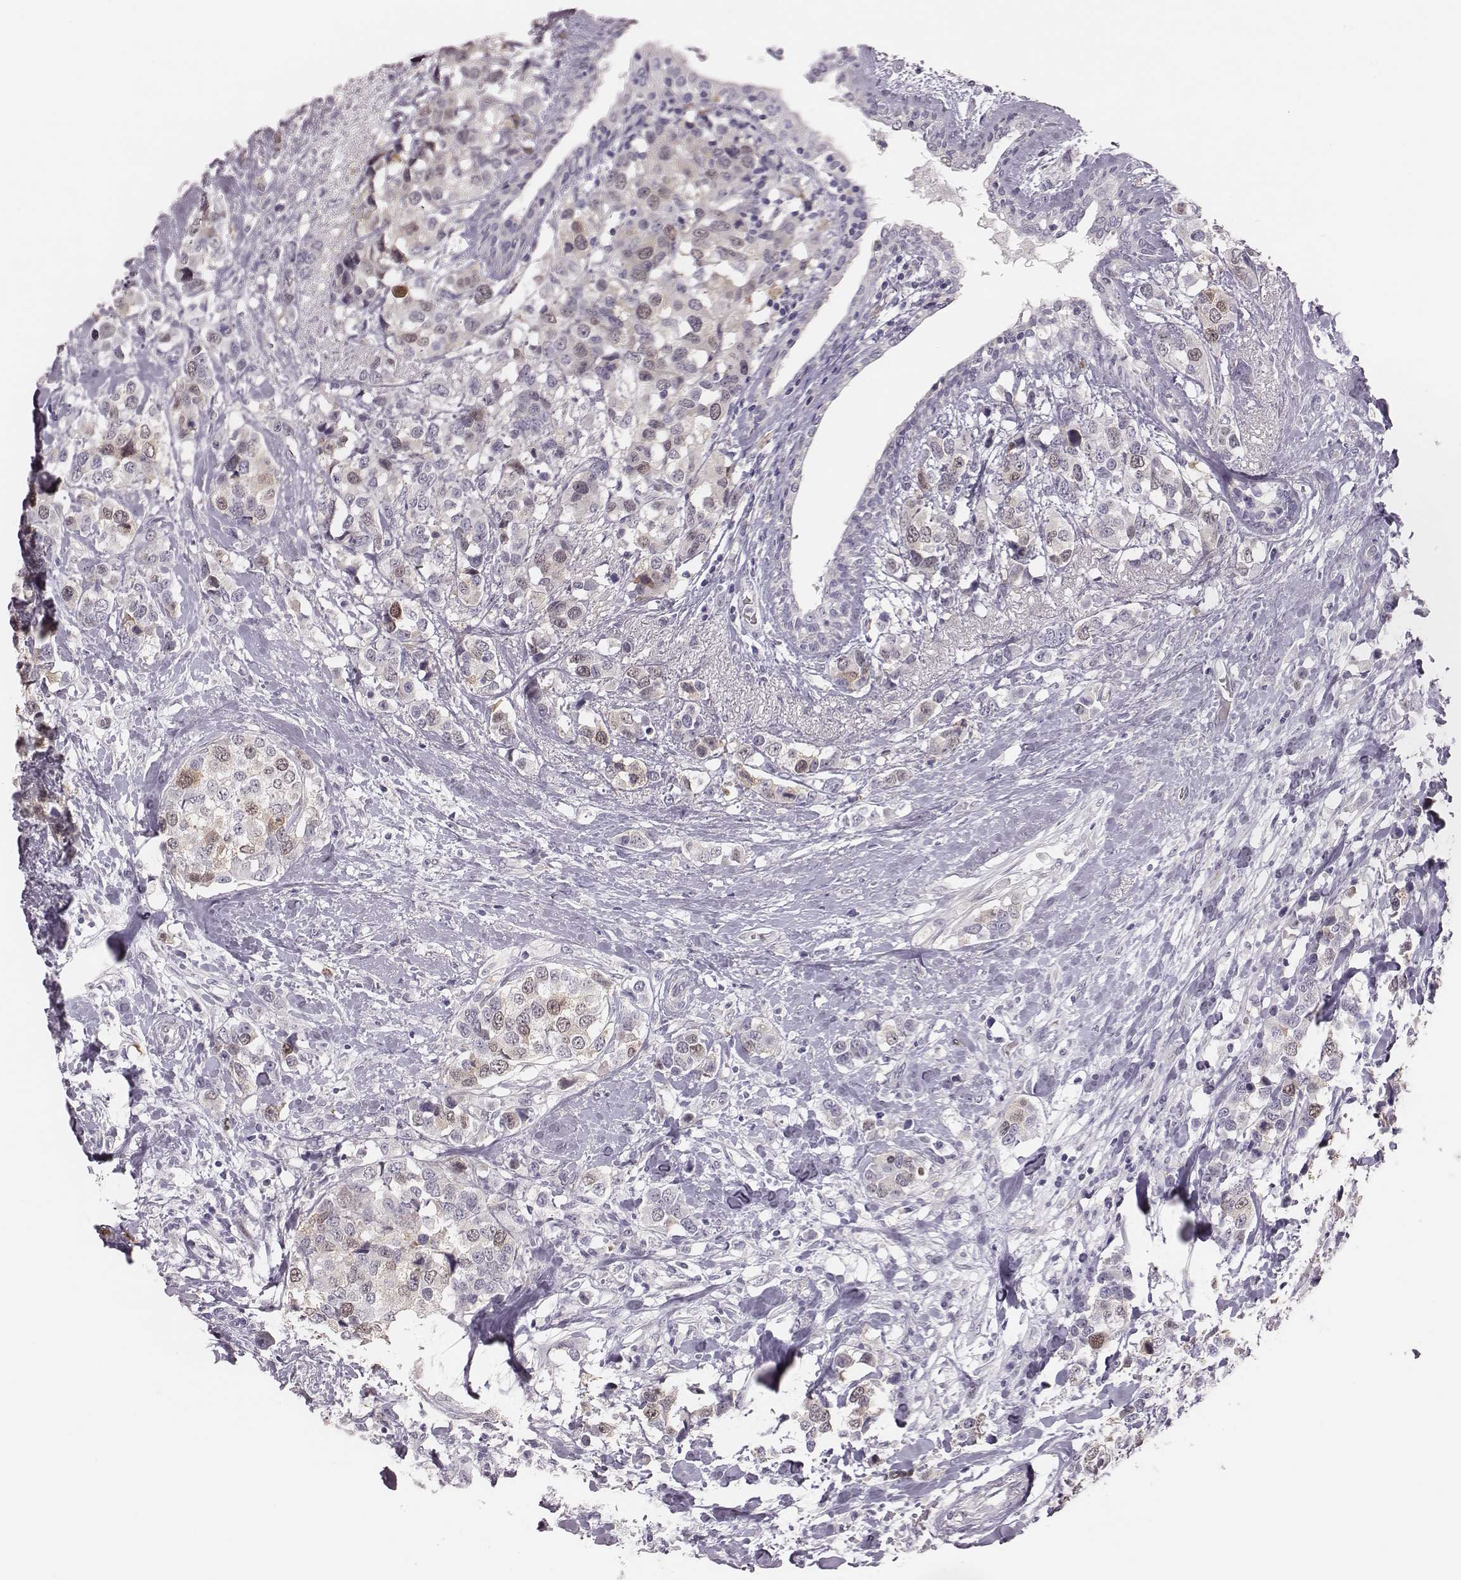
{"staining": {"intensity": "moderate", "quantity": "<25%", "location": "cytoplasmic/membranous,nuclear"}, "tissue": "breast cancer", "cell_type": "Tumor cells", "image_type": "cancer", "snomed": [{"axis": "morphology", "description": "Lobular carcinoma"}, {"axis": "topography", "description": "Breast"}], "caption": "Immunohistochemical staining of human breast cancer exhibits moderate cytoplasmic/membranous and nuclear protein positivity in approximately <25% of tumor cells.", "gene": "PBK", "patient": {"sex": "female", "age": 59}}